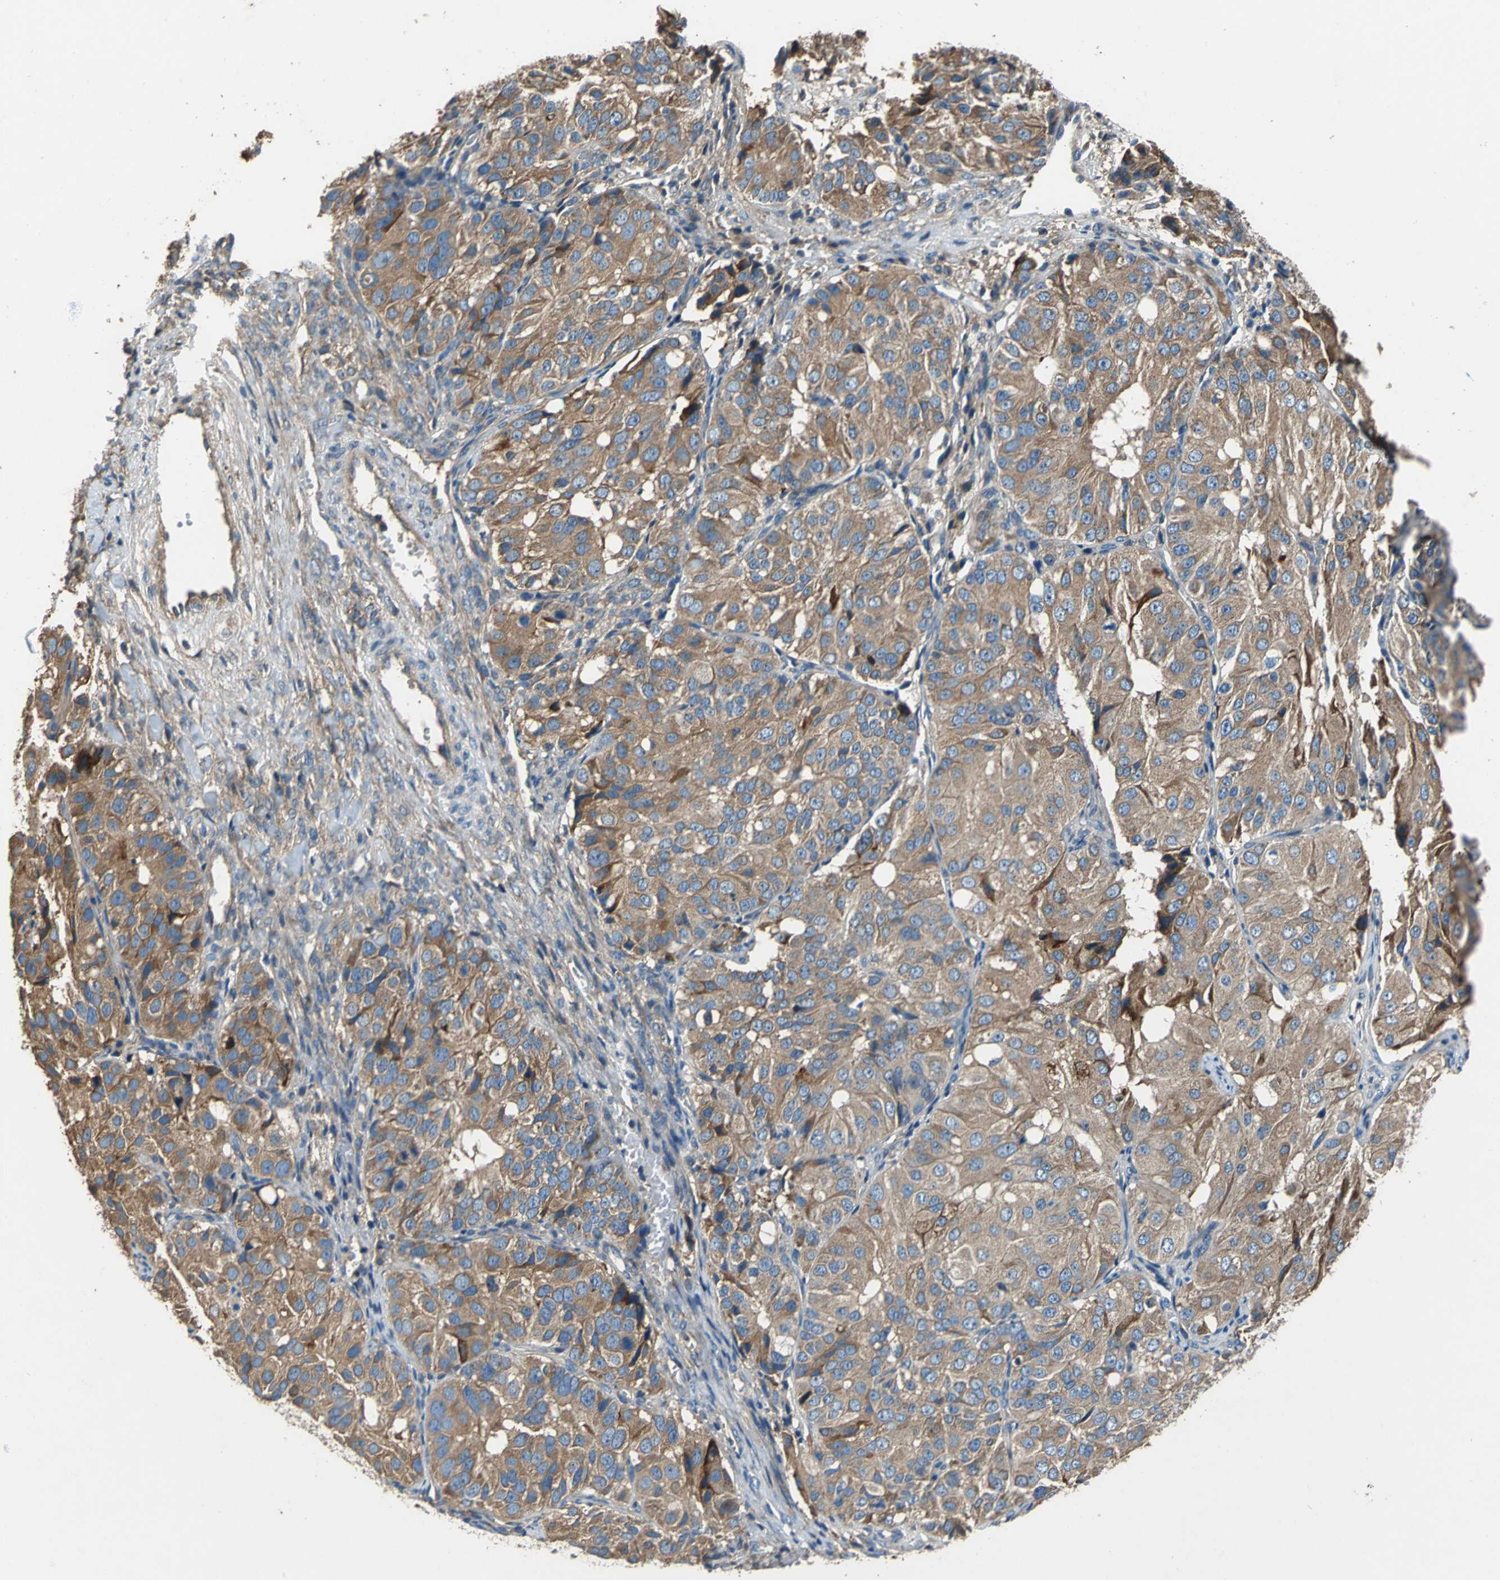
{"staining": {"intensity": "moderate", "quantity": ">75%", "location": "cytoplasmic/membranous"}, "tissue": "ovarian cancer", "cell_type": "Tumor cells", "image_type": "cancer", "snomed": [{"axis": "morphology", "description": "Carcinoma, endometroid"}, {"axis": "topography", "description": "Ovary"}], "caption": "Immunohistochemical staining of ovarian cancer reveals medium levels of moderate cytoplasmic/membranous protein positivity in approximately >75% of tumor cells.", "gene": "HEPH", "patient": {"sex": "female", "age": 51}}